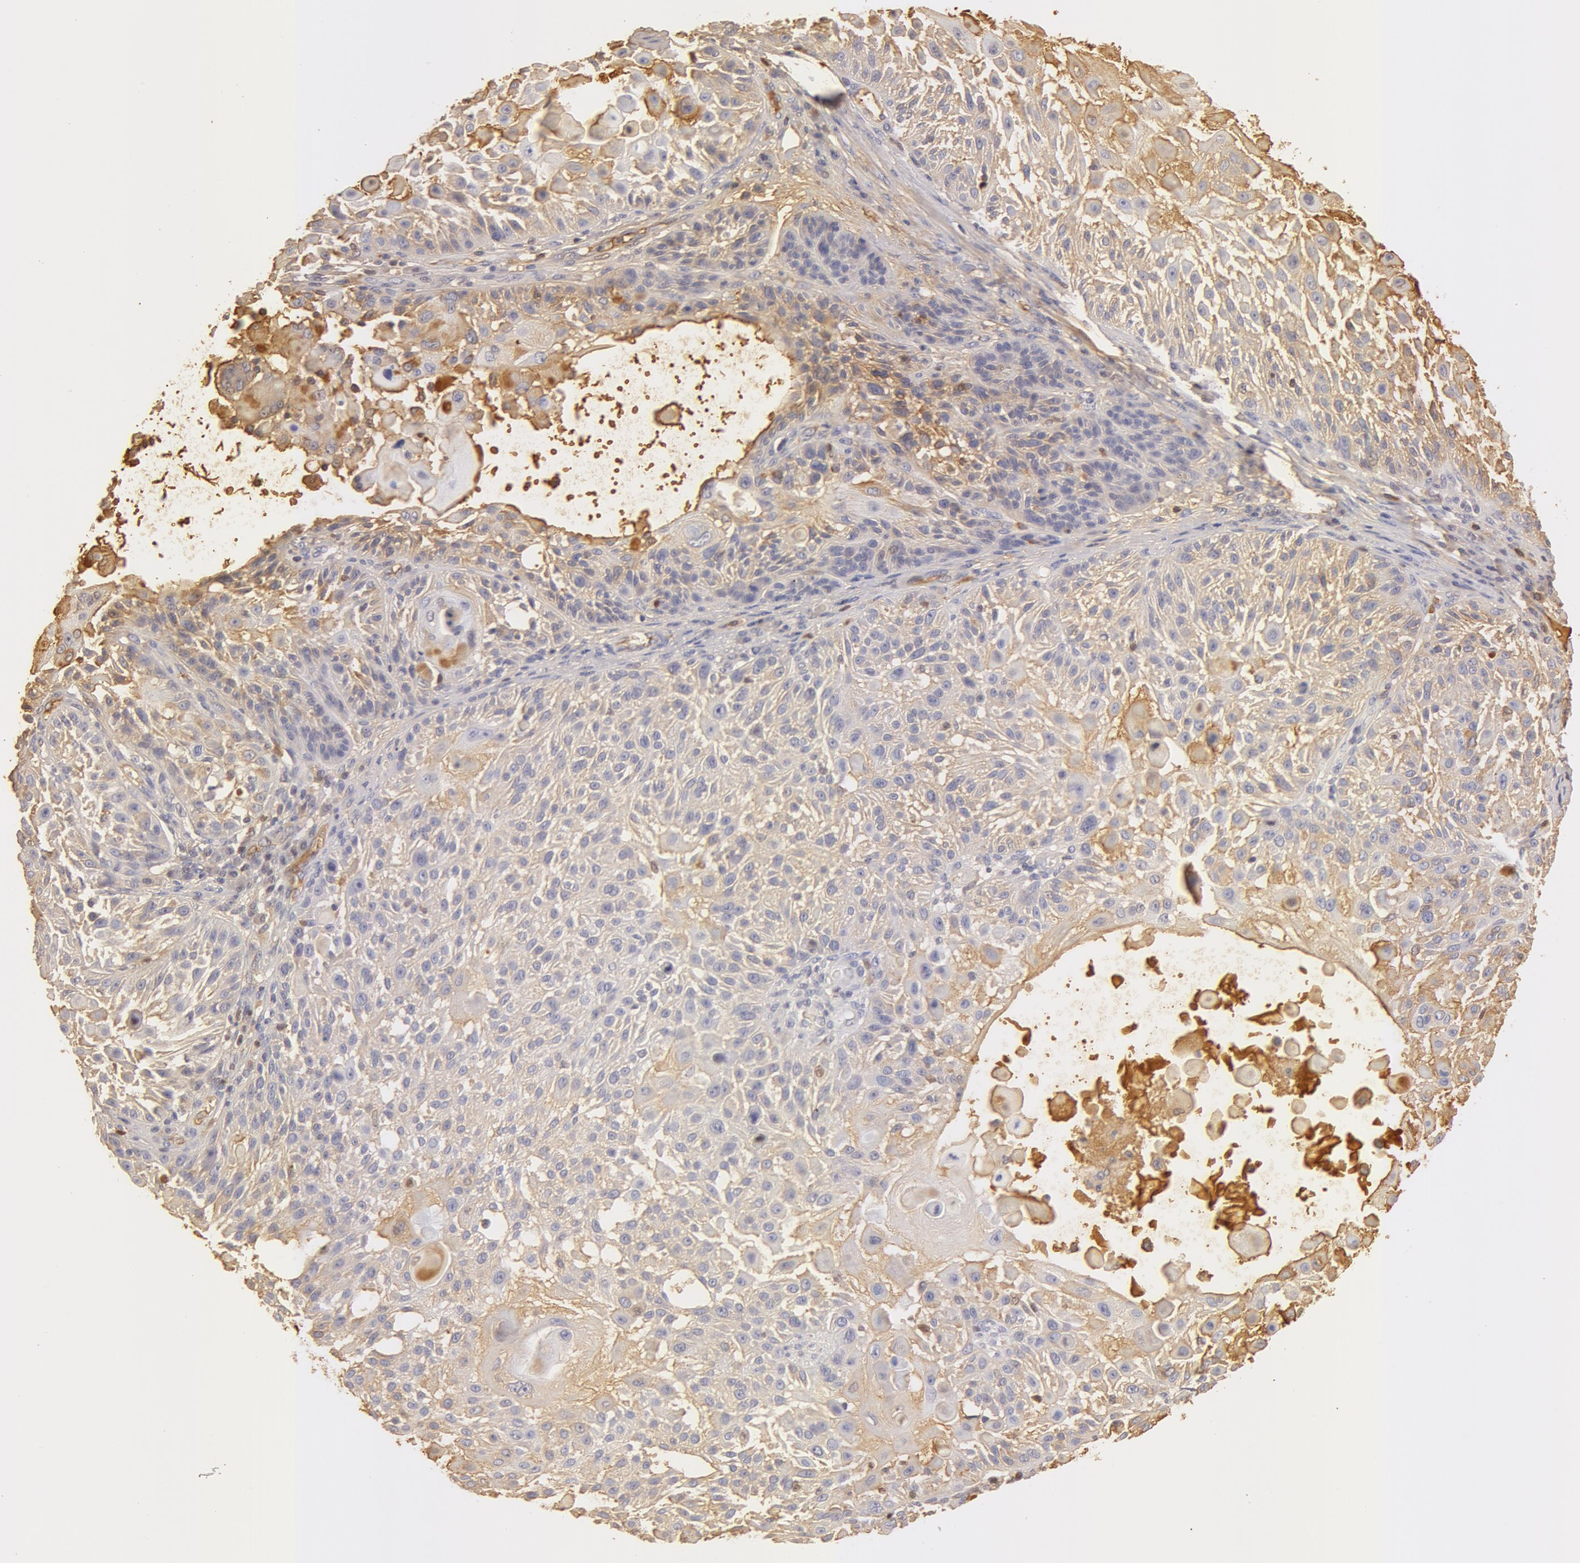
{"staining": {"intensity": "weak", "quantity": ">75%", "location": "cytoplasmic/membranous"}, "tissue": "skin cancer", "cell_type": "Tumor cells", "image_type": "cancer", "snomed": [{"axis": "morphology", "description": "Squamous cell carcinoma, NOS"}, {"axis": "topography", "description": "Skin"}], "caption": "A brown stain shows weak cytoplasmic/membranous staining of a protein in human skin squamous cell carcinoma tumor cells.", "gene": "TF", "patient": {"sex": "female", "age": 89}}